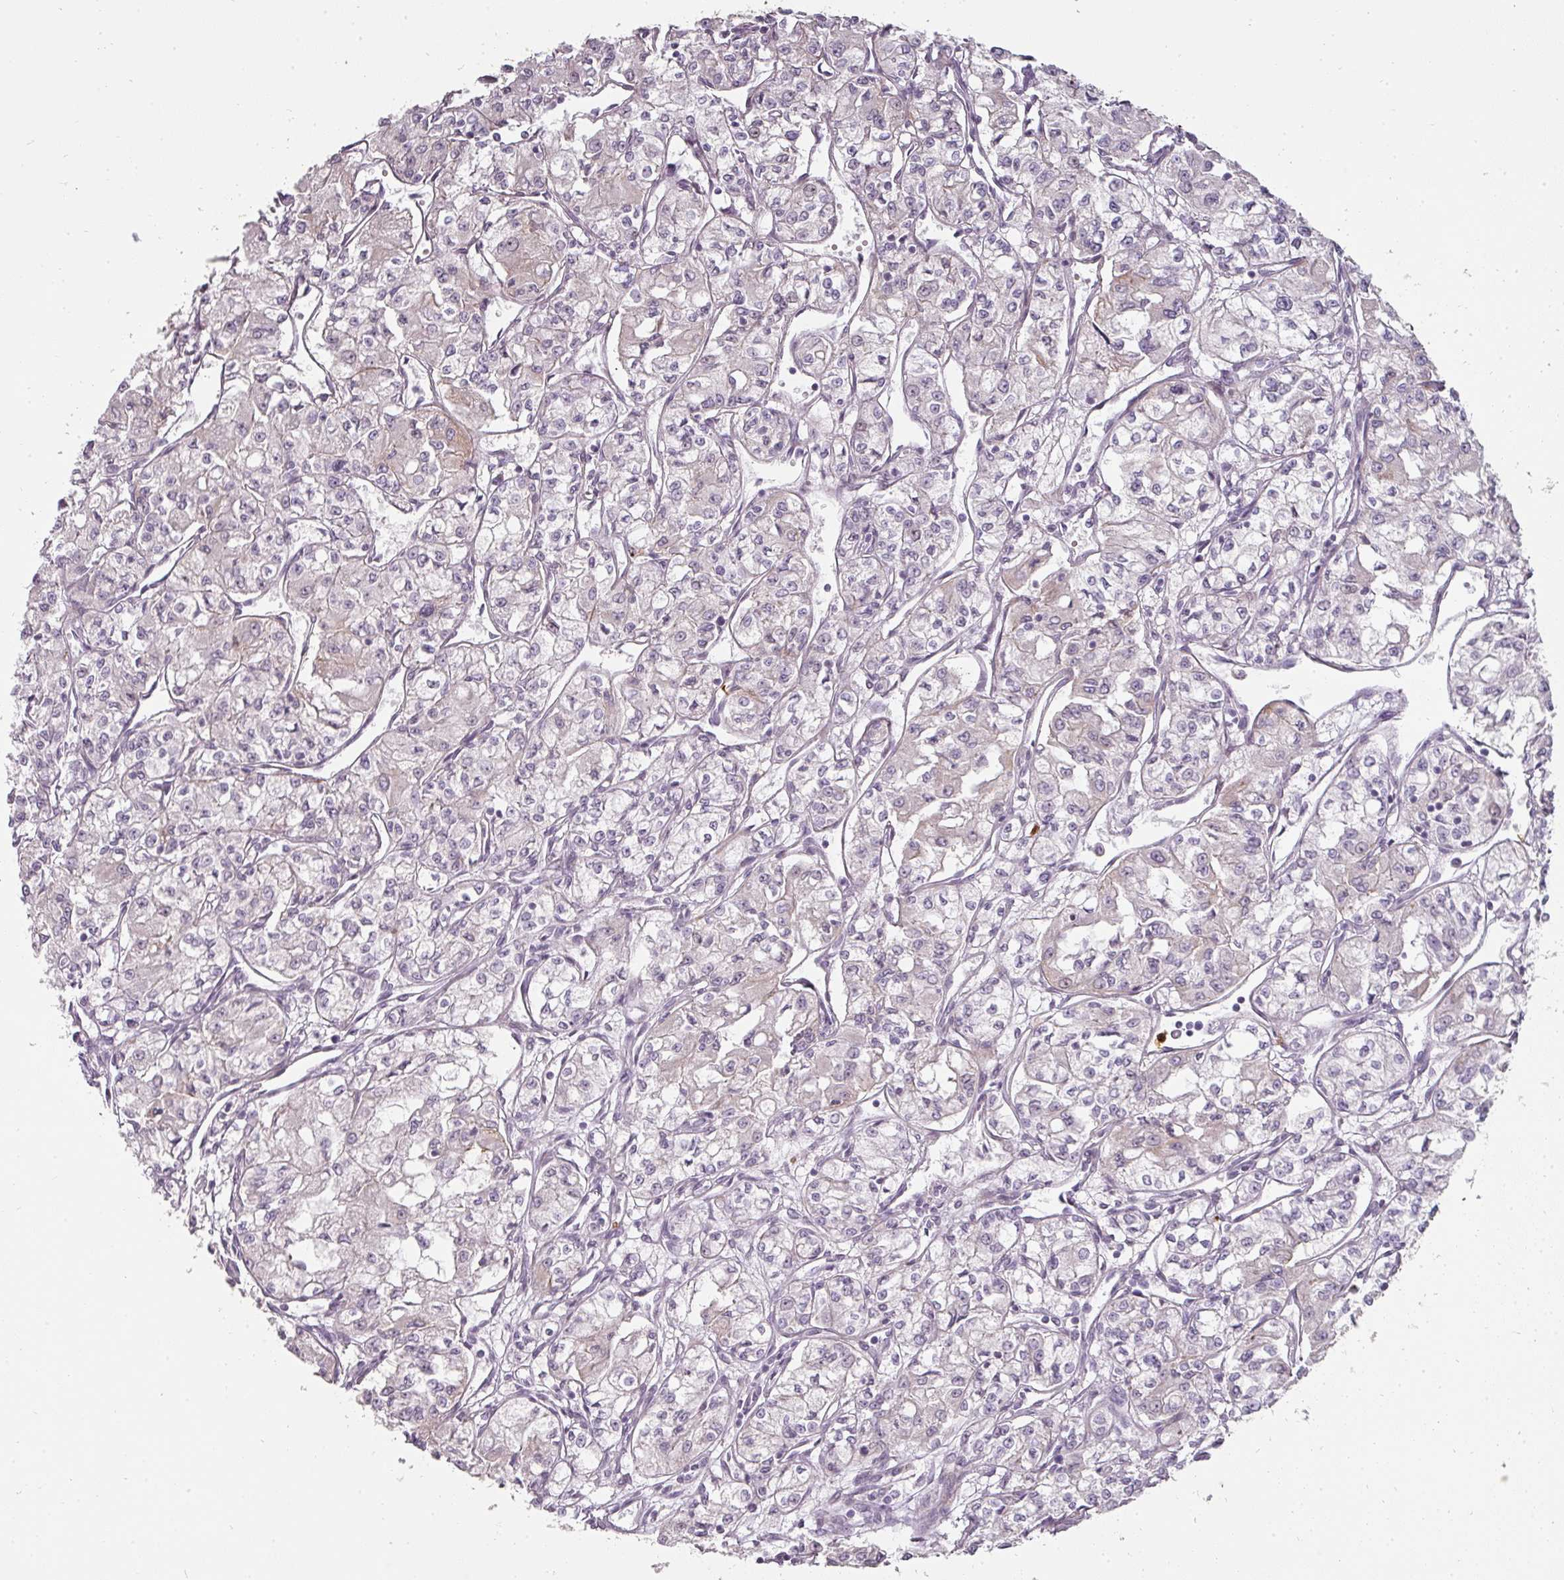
{"staining": {"intensity": "weak", "quantity": "<25%", "location": "cytoplasmic/membranous"}, "tissue": "renal cancer", "cell_type": "Tumor cells", "image_type": "cancer", "snomed": [{"axis": "morphology", "description": "Adenocarcinoma, NOS"}, {"axis": "topography", "description": "Kidney"}], "caption": "Immunohistochemistry (IHC) image of human renal cancer stained for a protein (brown), which demonstrates no staining in tumor cells. (DAB (3,3'-diaminobenzidine) immunohistochemistry (IHC) visualized using brightfield microscopy, high magnification).", "gene": "BIK", "patient": {"sex": "male", "age": 59}}